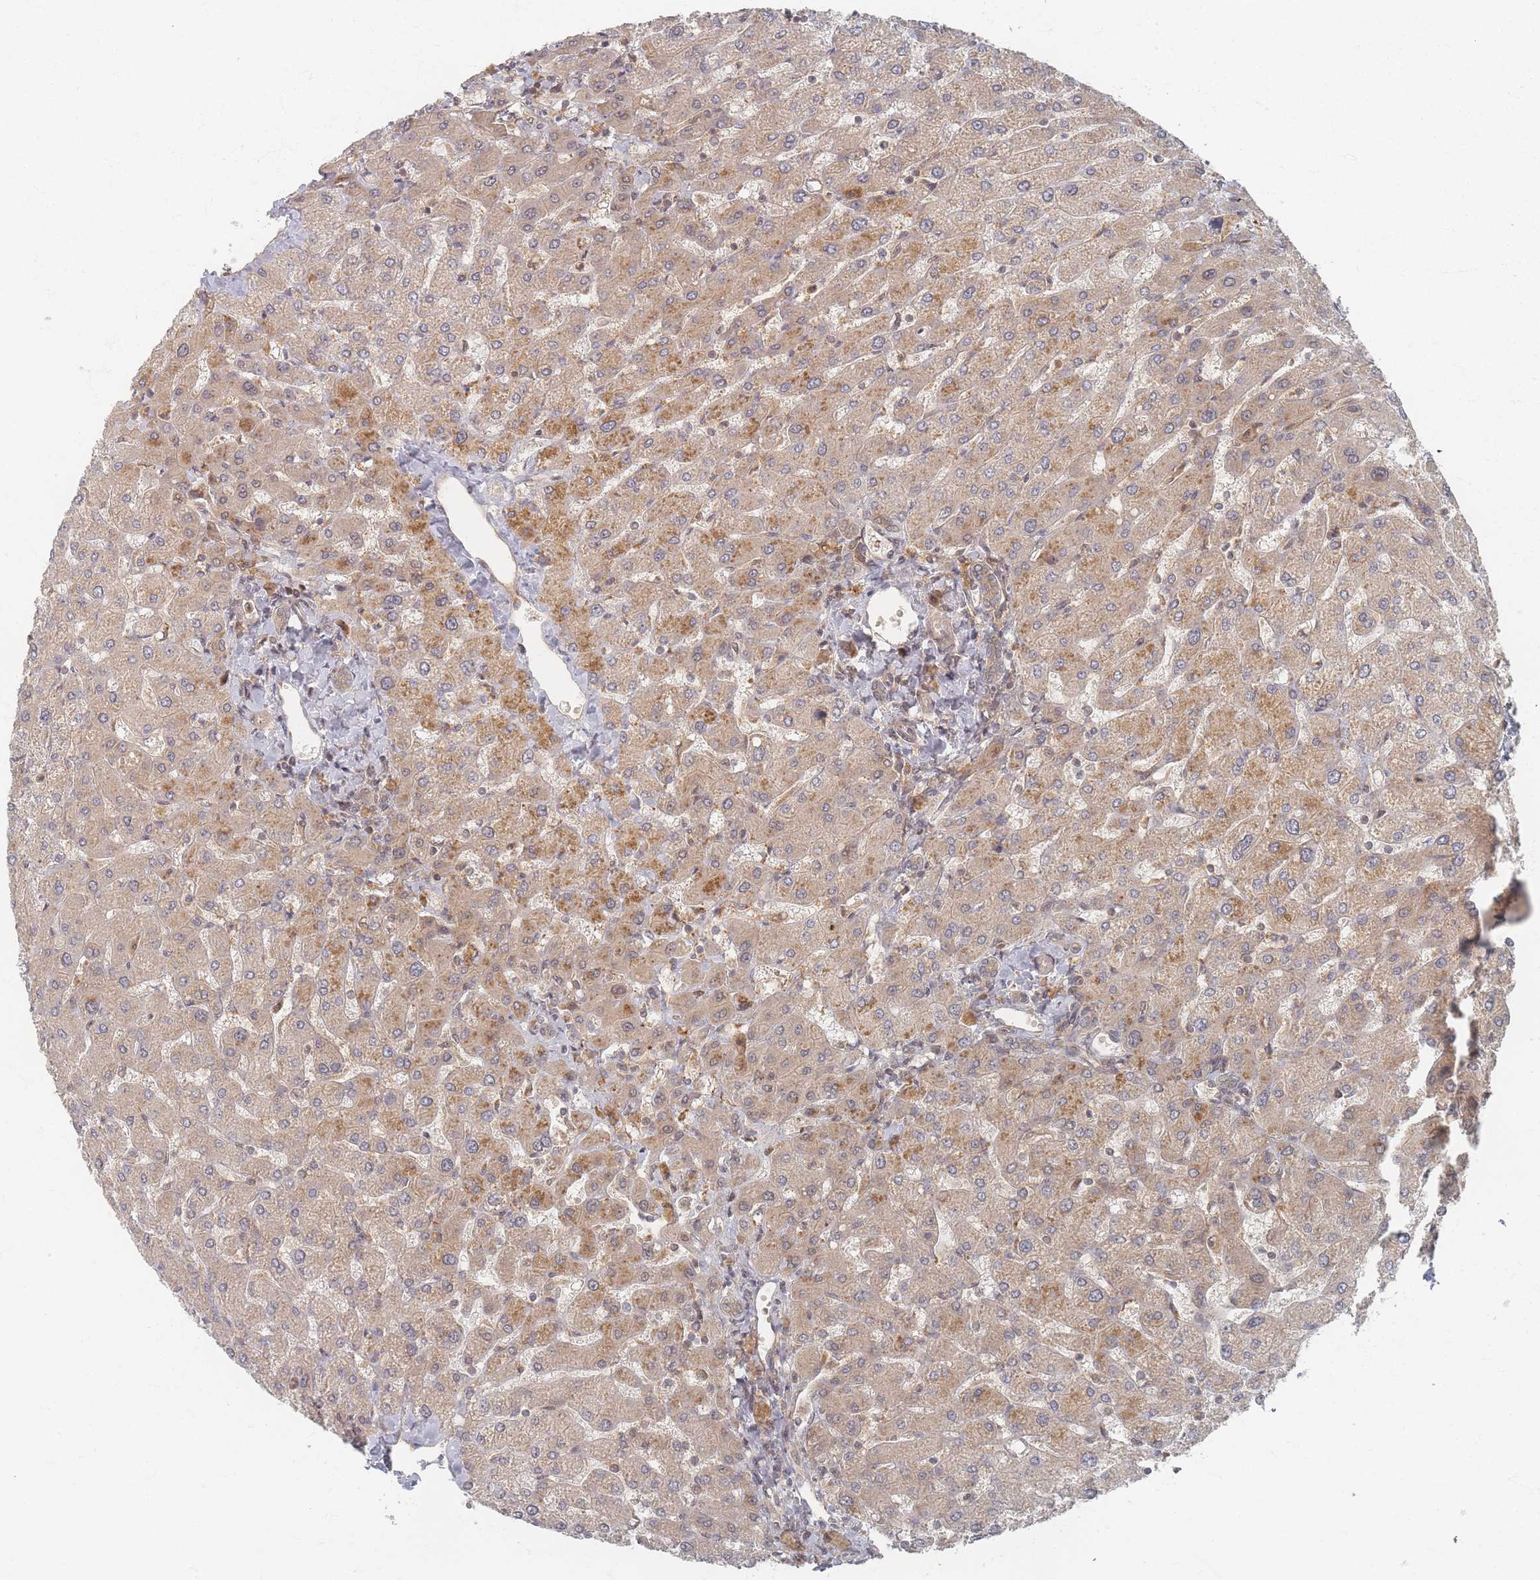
{"staining": {"intensity": "weak", "quantity": "25%-75%", "location": "cytoplasmic/membranous"}, "tissue": "liver", "cell_type": "Cholangiocytes", "image_type": "normal", "snomed": [{"axis": "morphology", "description": "Normal tissue, NOS"}, {"axis": "topography", "description": "Liver"}], "caption": "IHC photomicrograph of unremarkable human liver stained for a protein (brown), which exhibits low levels of weak cytoplasmic/membranous positivity in approximately 25%-75% of cholangiocytes.", "gene": "PSMD9", "patient": {"sex": "male", "age": 55}}